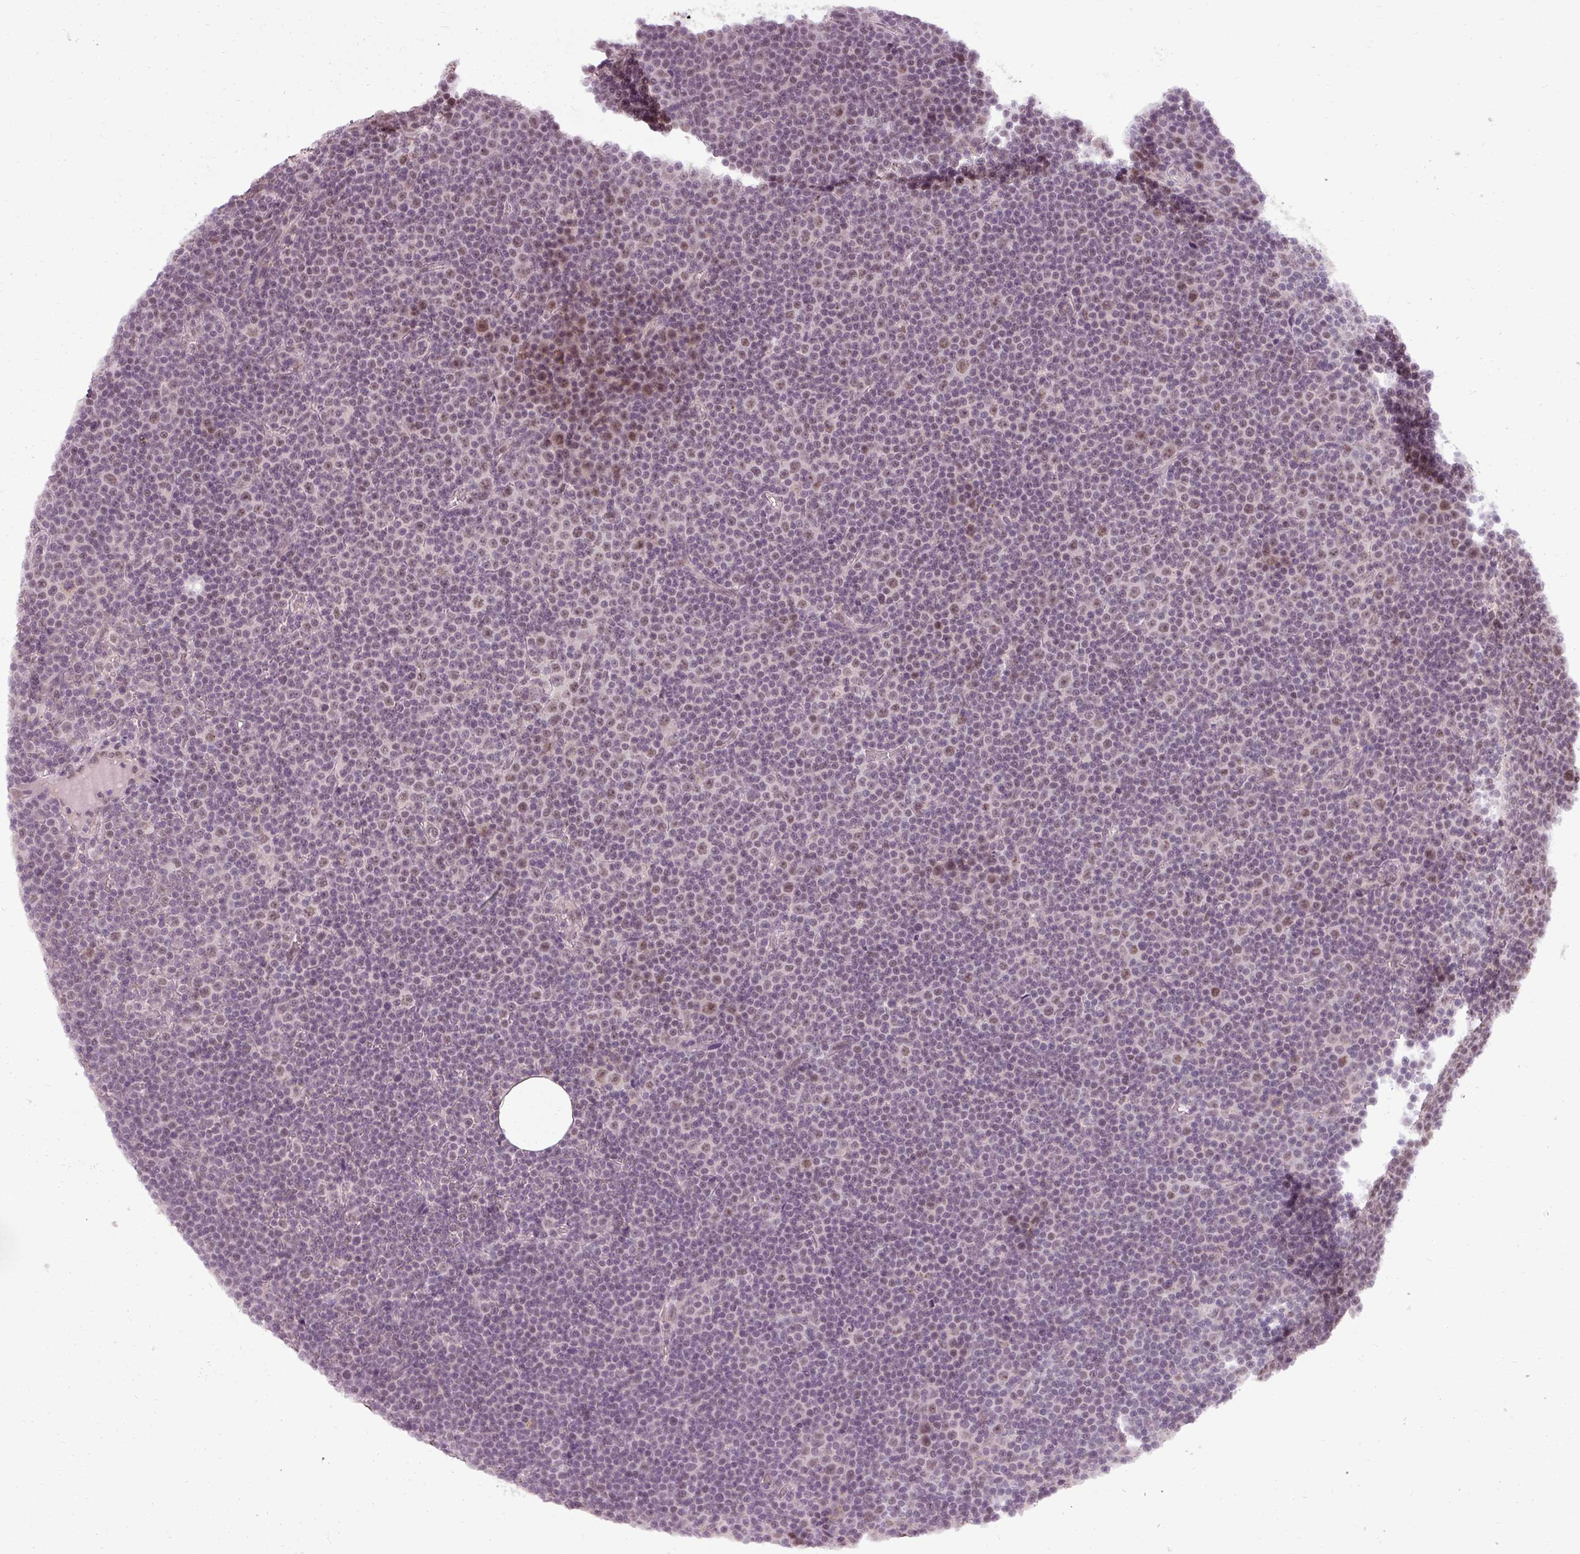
{"staining": {"intensity": "moderate", "quantity": "<25%", "location": "nuclear"}, "tissue": "lymphoma", "cell_type": "Tumor cells", "image_type": "cancer", "snomed": [{"axis": "morphology", "description": "Malignant lymphoma, non-Hodgkin's type, Low grade"}, {"axis": "topography", "description": "Lymph node"}], "caption": "DAB immunohistochemical staining of lymphoma shows moderate nuclear protein staining in about <25% of tumor cells.", "gene": "BCAS3", "patient": {"sex": "female", "age": 67}}